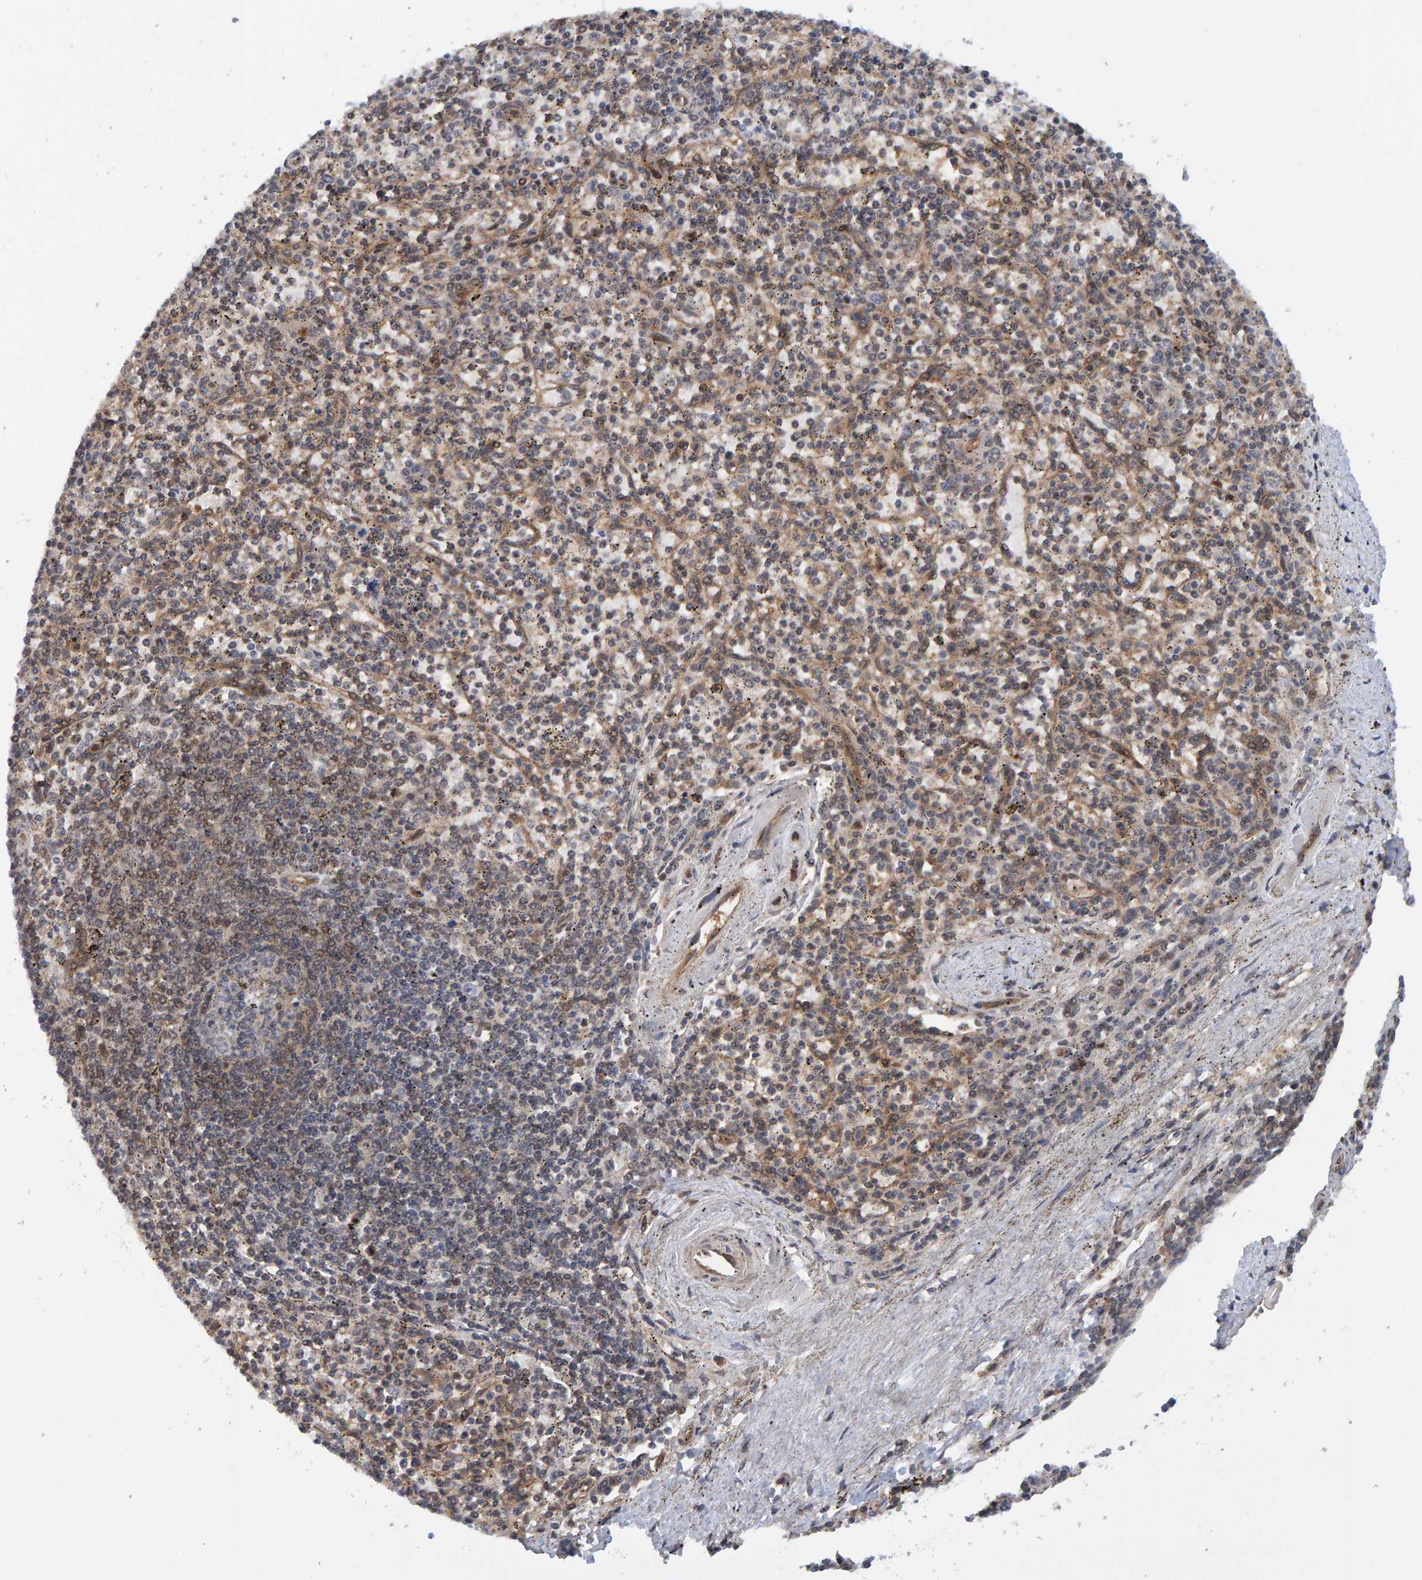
{"staining": {"intensity": "moderate", "quantity": "25%-75%", "location": "cytoplasmic/membranous"}, "tissue": "spleen", "cell_type": "Cells in red pulp", "image_type": "normal", "snomed": [{"axis": "morphology", "description": "Normal tissue, NOS"}, {"axis": "topography", "description": "Spleen"}], "caption": "About 25%-75% of cells in red pulp in unremarkable human spleen show moderate cytoplasmic/membranous protein expression as visualized by brown immunohistochemical staining.", "gene": "SCRN2", "patient": {"sex": "male", "age": 72}}